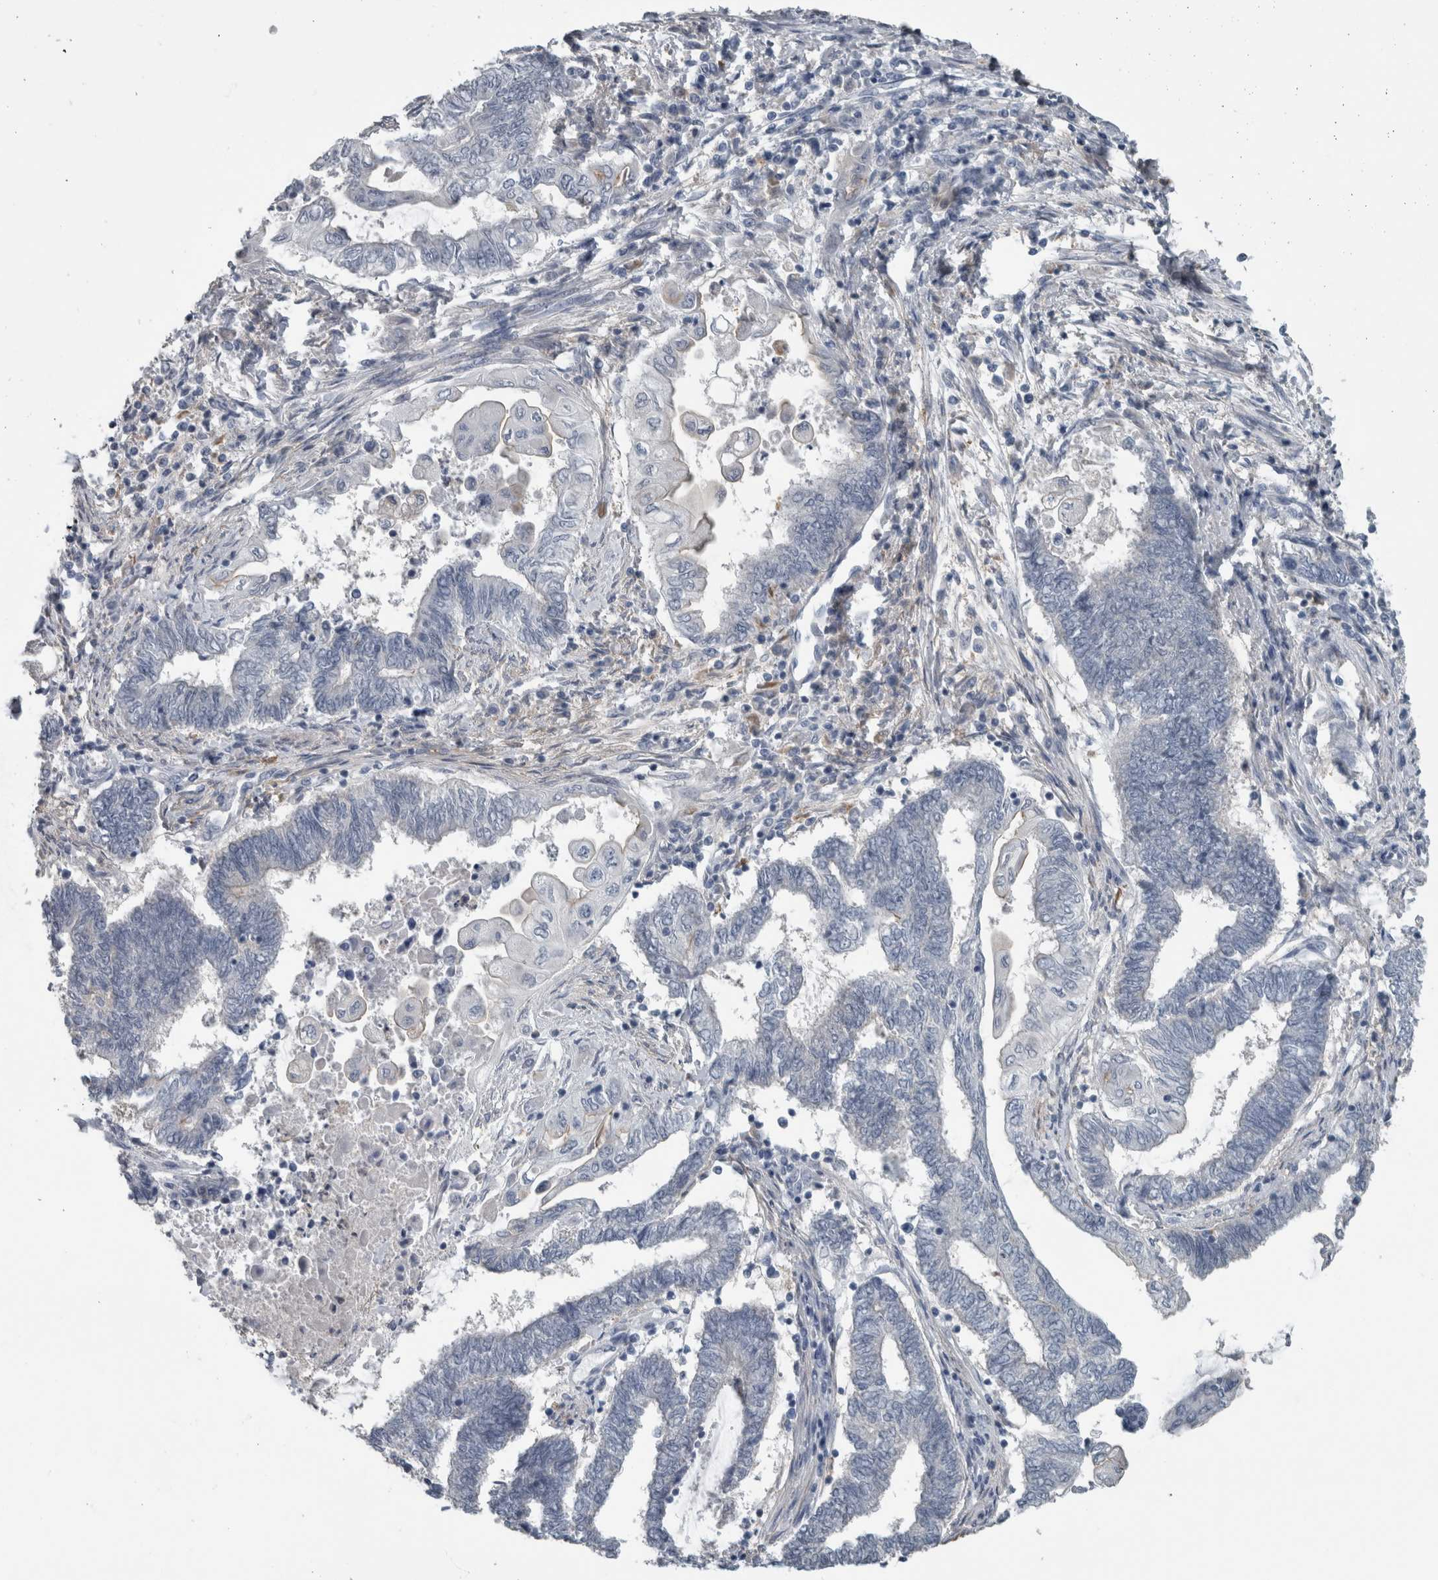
{"staining": {"intensity": "negative", "quantity": "none", "location": "none"}, "tissue": "endometrial cancer", "cell_type": "Tumor cells", "image_type": "cancer", "snomed": [{"axis": "morphology", "description": "Adenocarcinoma, NOS"}, {"axis": "topography", "description": "Uterus"}, {"axis": "topography", "description": "Endometrium"}], "caption": "Immunohistochemistry of endometrial cancer (adenocarcinoma) displays no staining in tumor cells.", "gene": "ACSF2", "patient": {"sex": "female", "age": 70}}